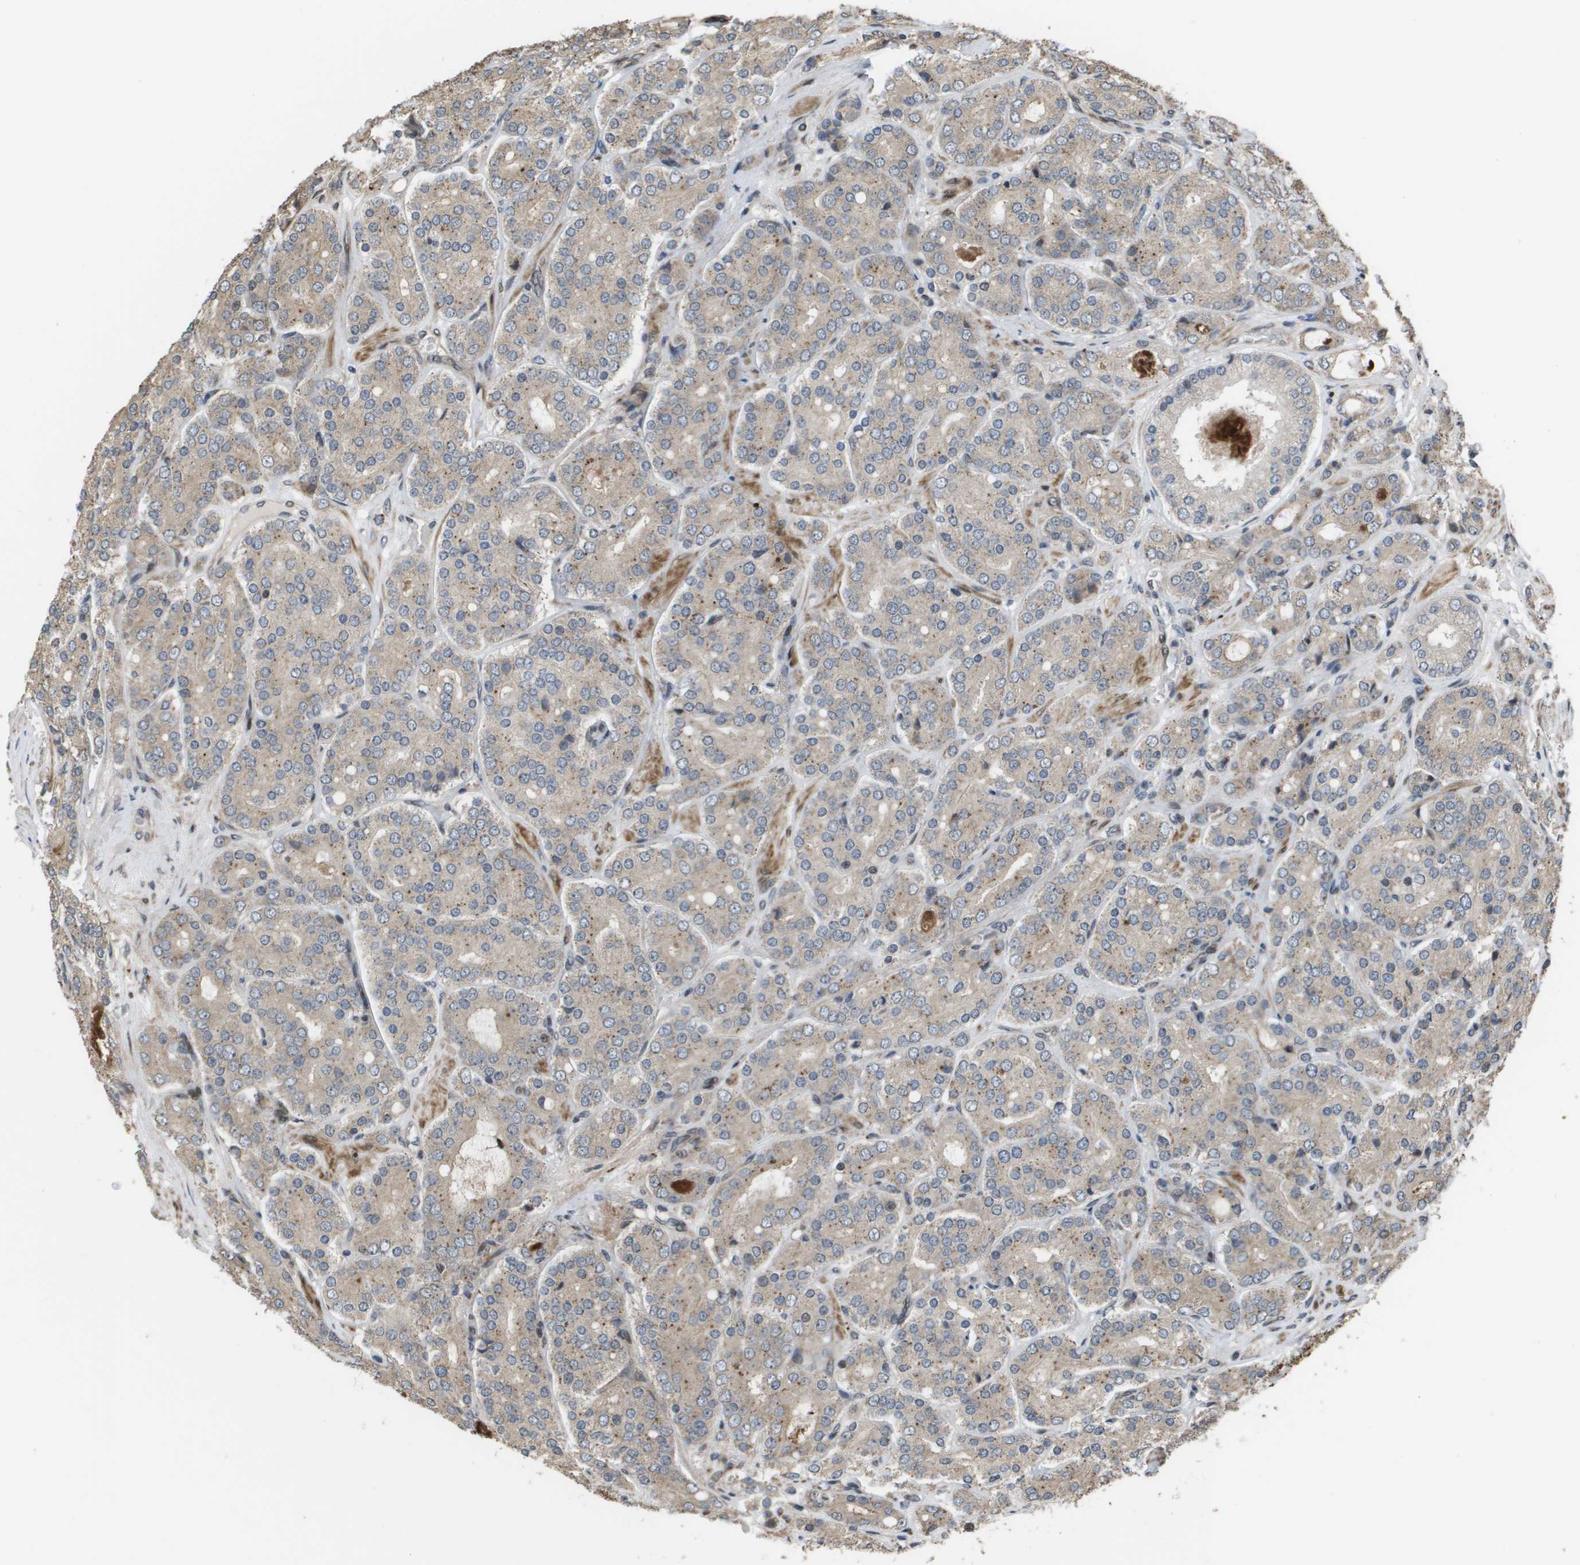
{"staining": {"intensity": "weak", "quantity": "25%-75%", "location": "cytoplasmic/membranous"}, "tissue": "prostate cancer", "cell_type": "Tumor cells", "image_type": "cancer", "snomed": [{"axis": "morphology", "description": "Adenocarcinoma, High grade"}, {"axis": "topography", "description": "Prostate"}], "caption": "A histopathology image of prostate high-grade adenocarcinoma stained for a protein displays weak cytoplasmic/membranous brown staining in tumor cells.", "gene": "AXIN2", "patient": {"sex": "male", "age": 65}}